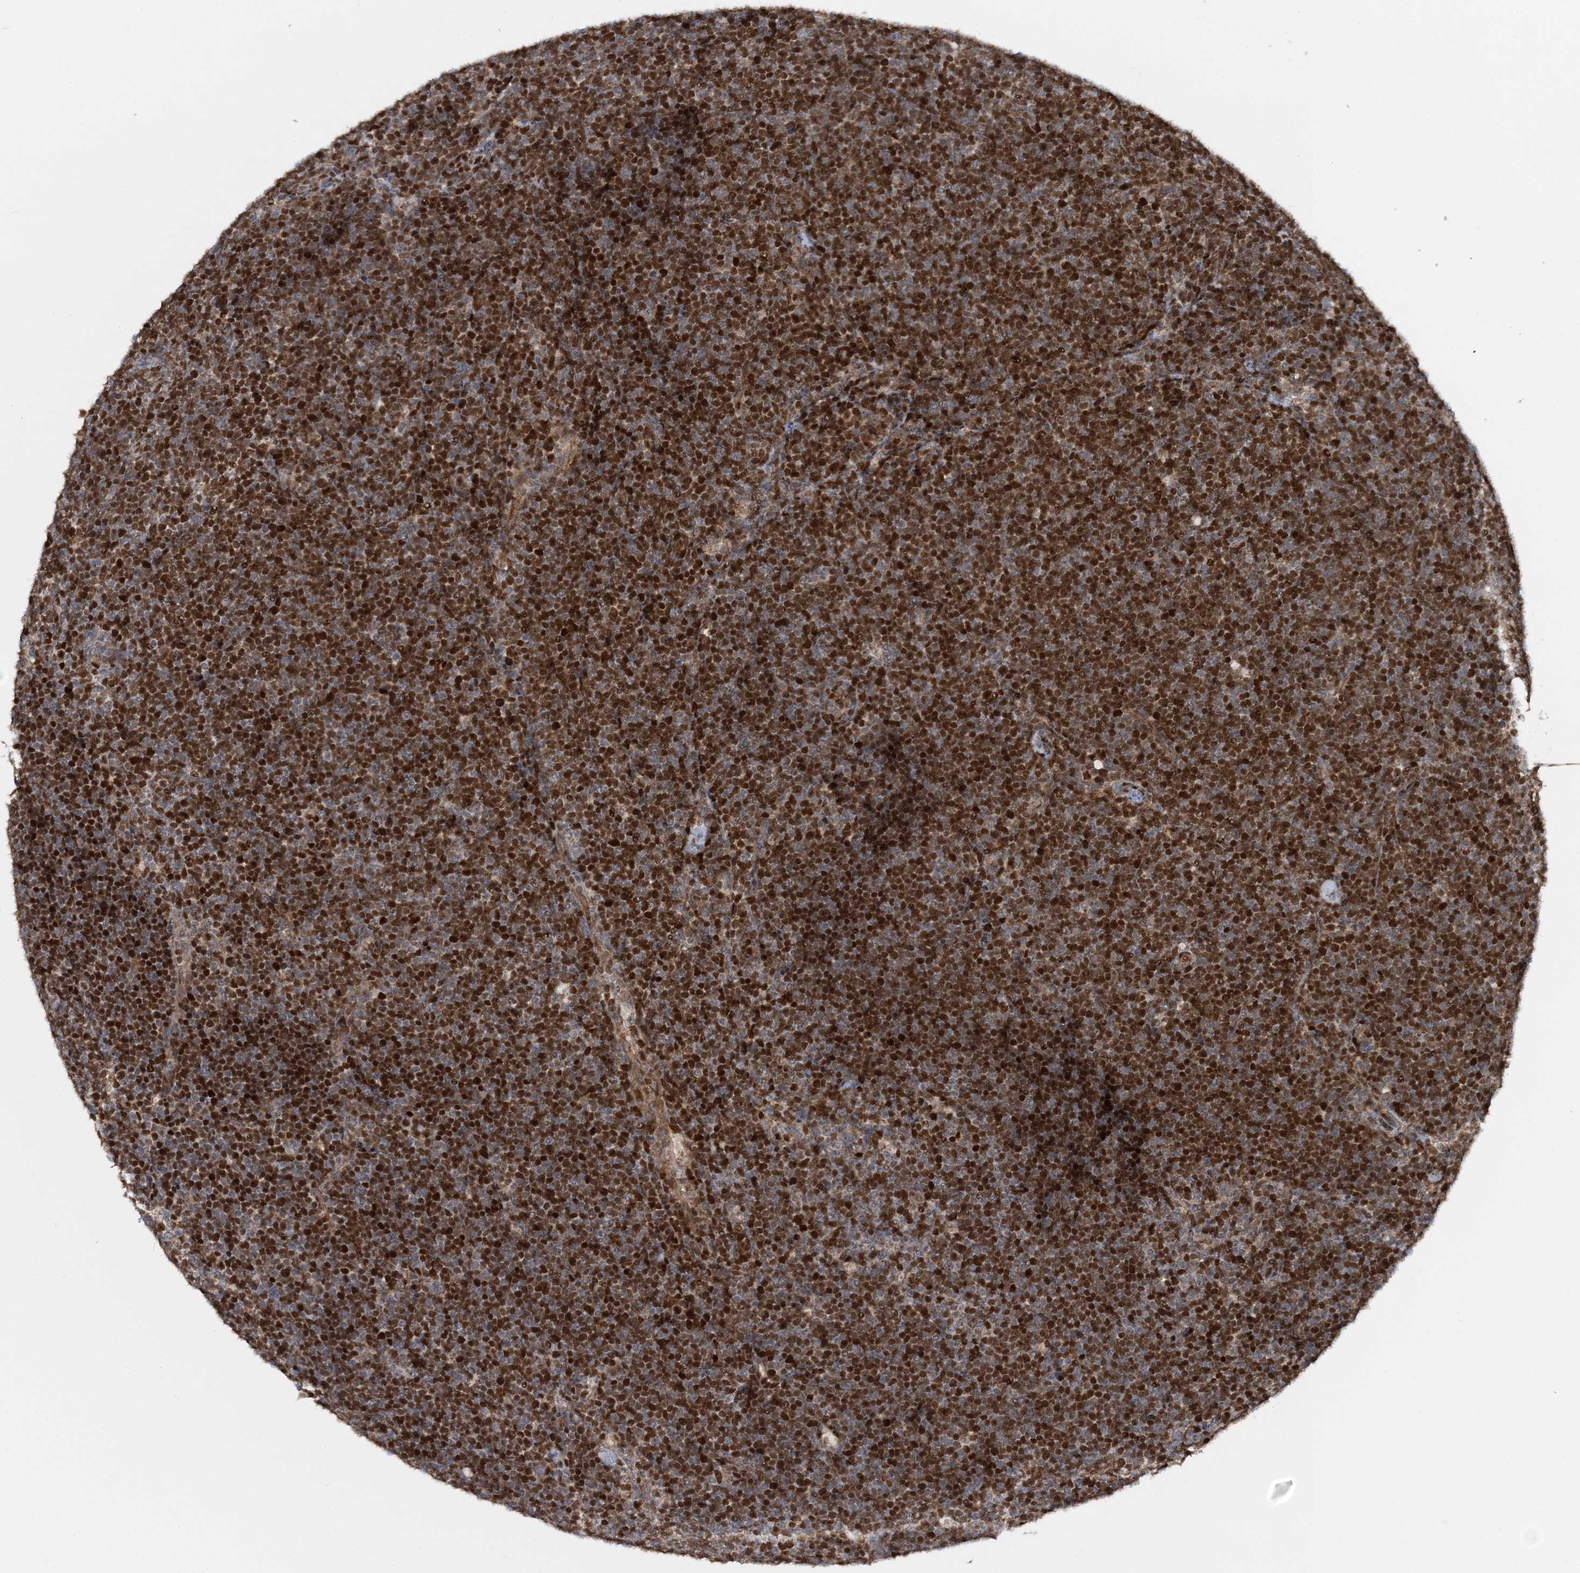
{"staining": {"intensity": "moderate", "quantity": ">75%", "location": "nuclear"}, "tissue": "lymphoma", "cell_type": "Tumor cells", "image_type": "cancer", "snomed": [{"axis": "morphology", "description": "Malignant lymphoma, non-Hodgkin's type, High grade"}, {"axis": "topography", "description": "Lymph node"}], "caption": "Moderate nuclear expression is present in about >75% of tumor cells in lymphoma.", "gene": "KIF4A", "patient": {"sex": "male", "age": 13}}